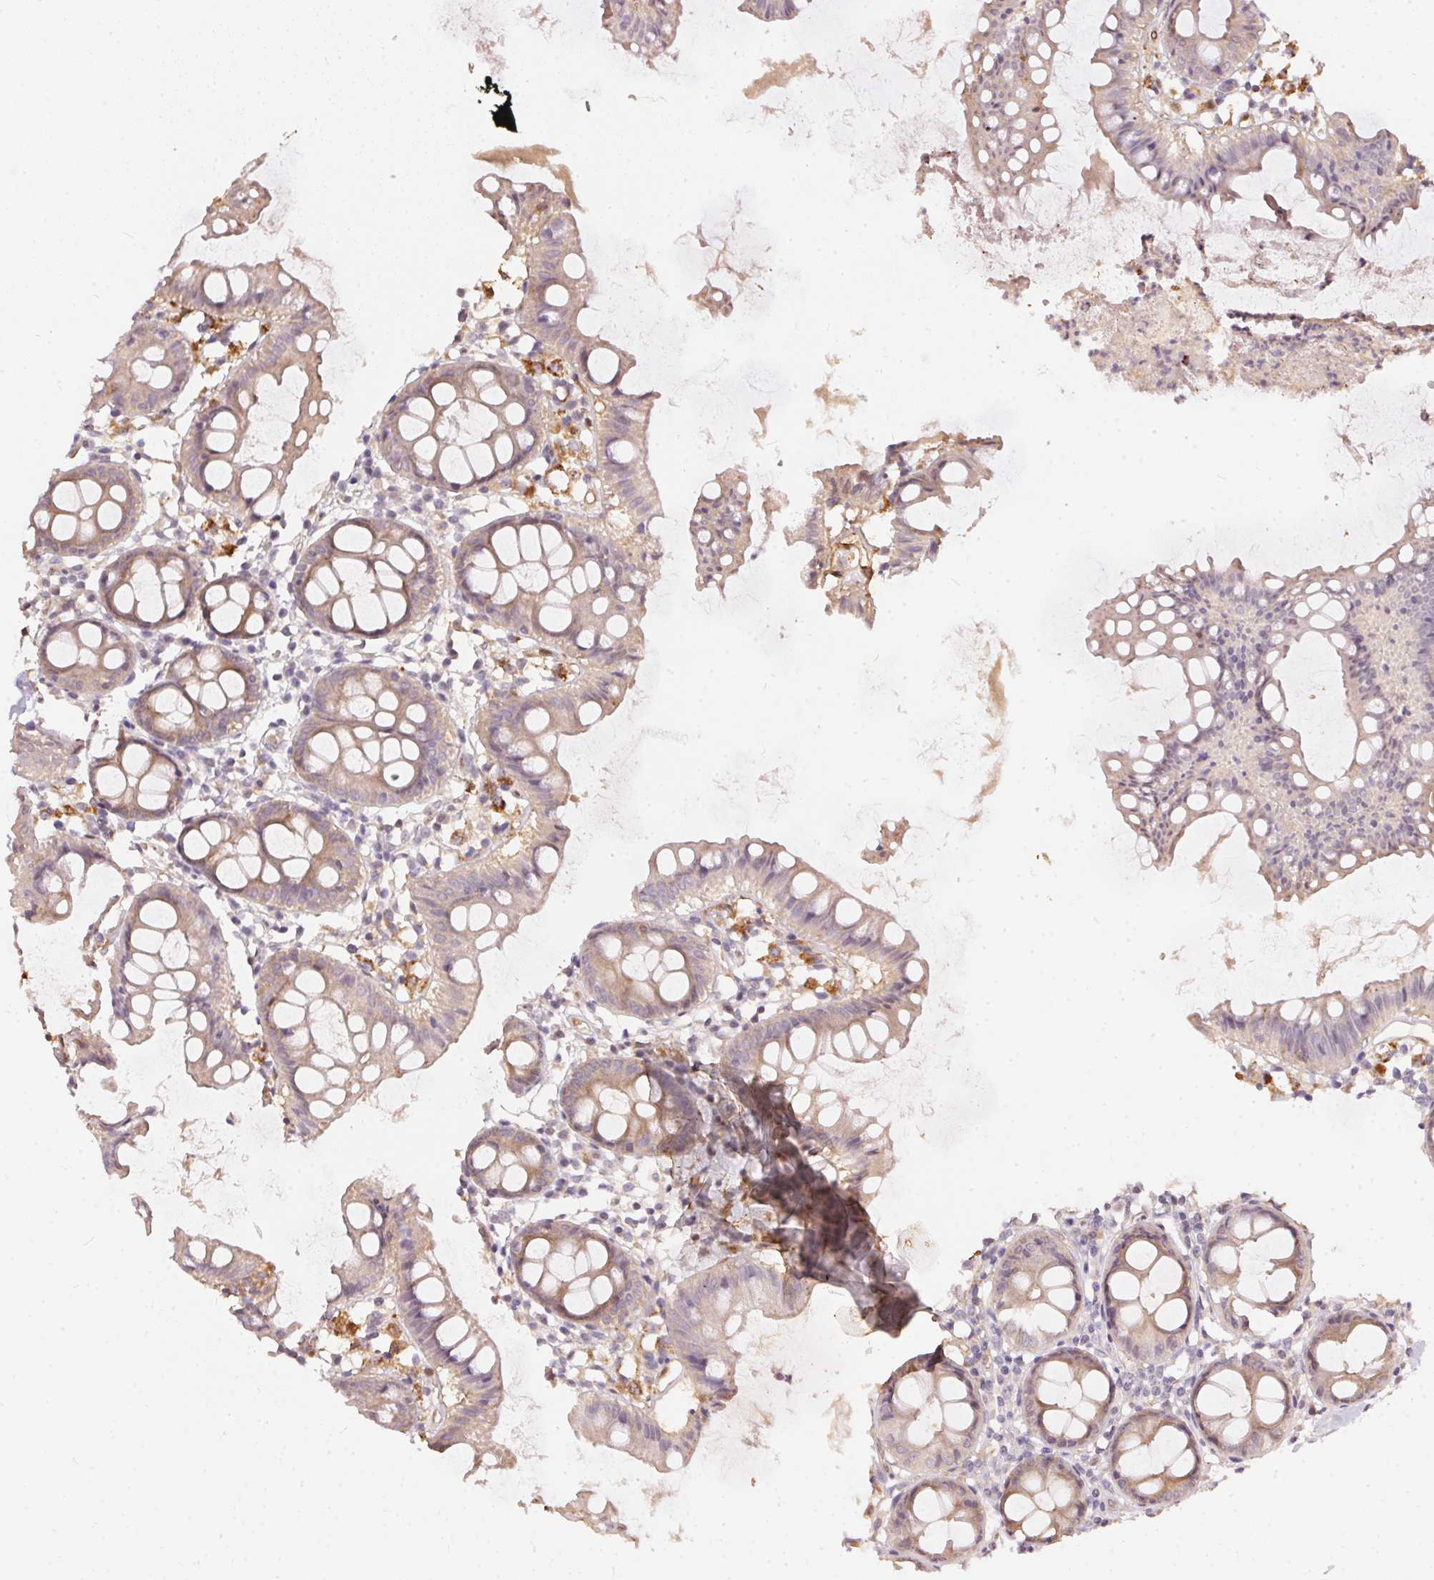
{"staining": {"intensity": "negative", "quantity": "none", "location": "none"}, "tissue": "colon", "cell_type": "Endothelial cells", "image_type": "normal", "snomed": [{"axis": "morphology", "description": "Normal tissue, NOS"}, {"axis": "topography", "description": "Colon"}], "caption": "The micrograph shows no staining of endothelial cells in unremarkable colon.", "gene": "BLMH", "patient": {"sex": "female", "age": 84}}